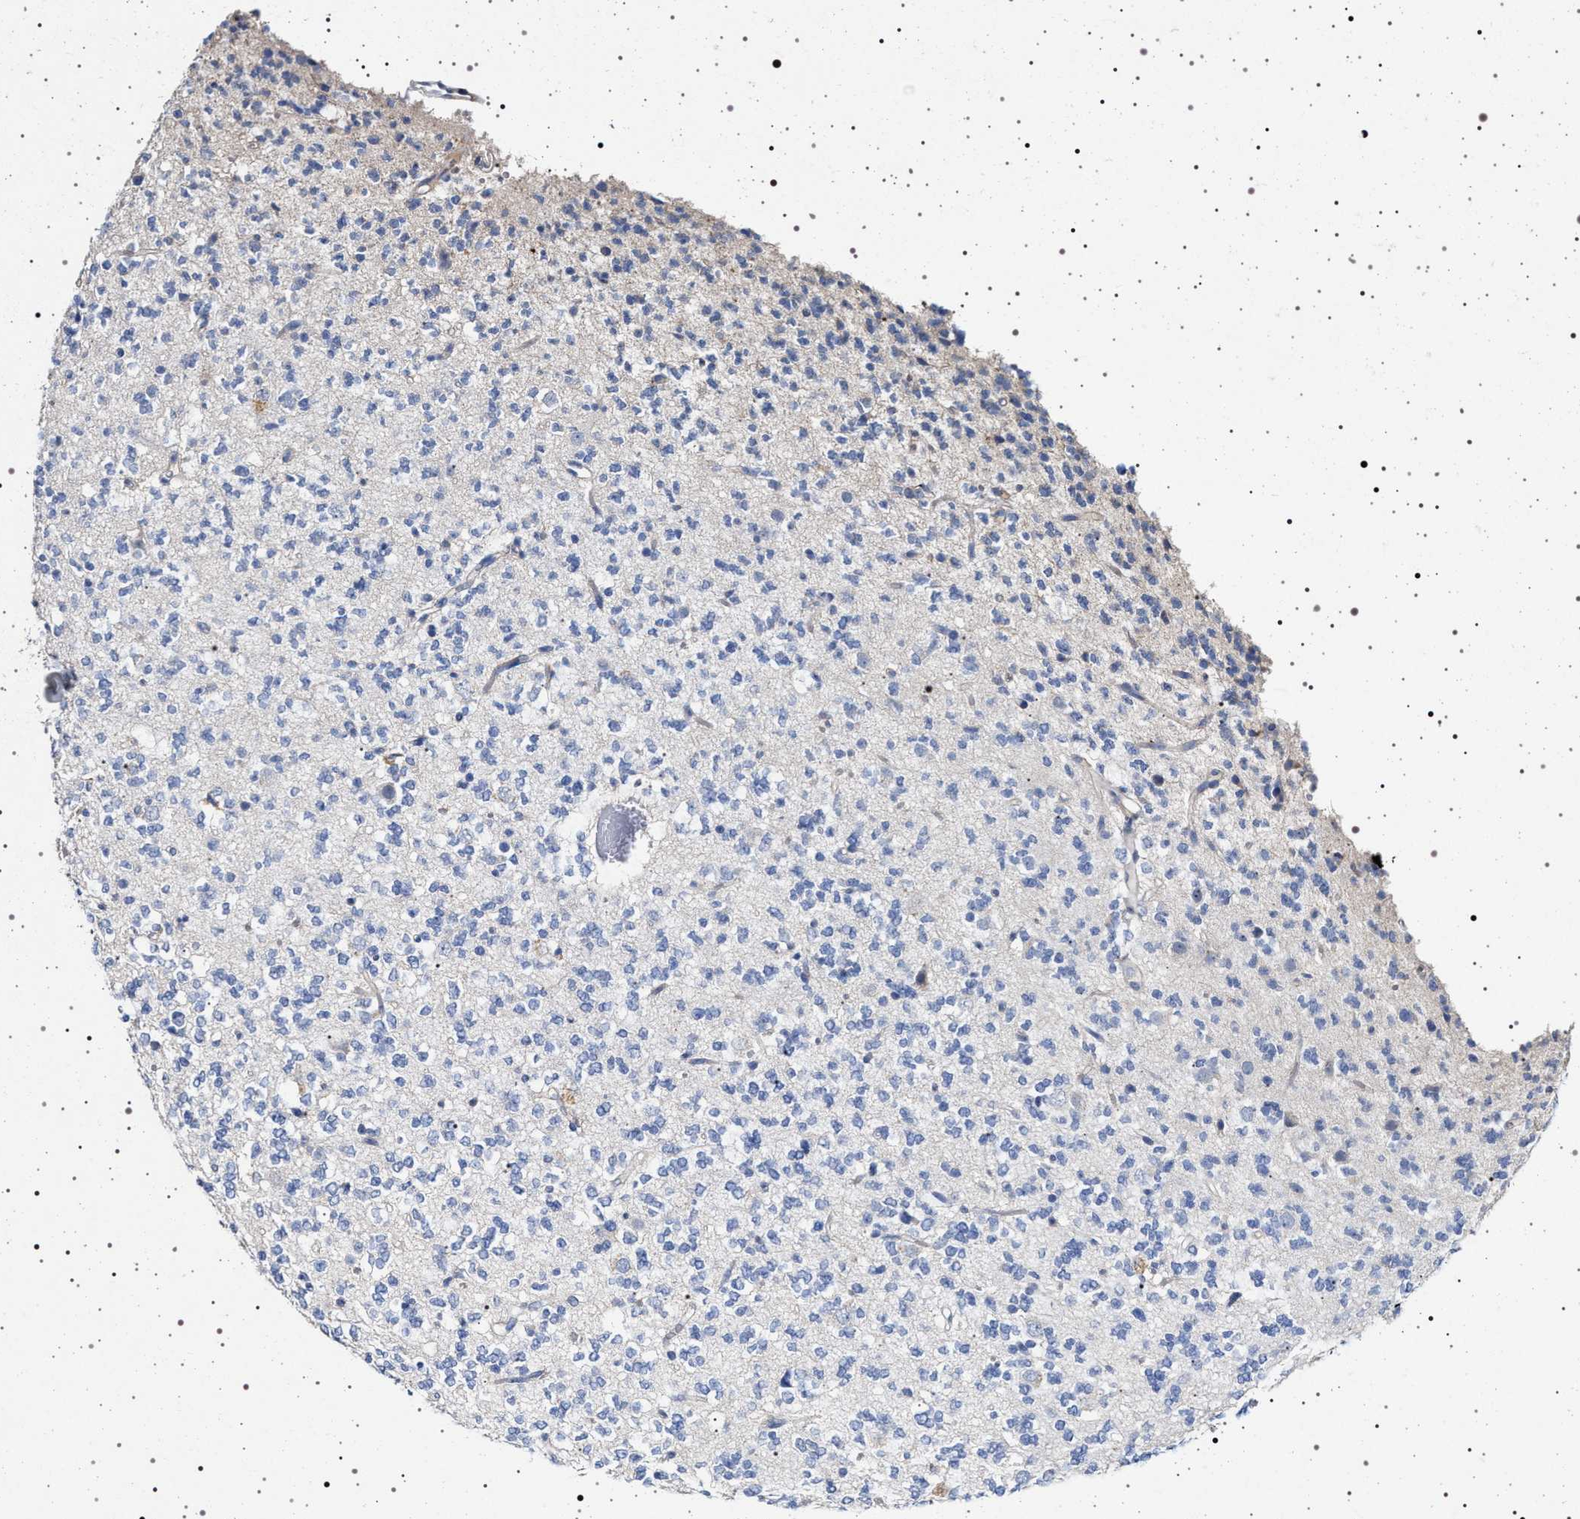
{"staining": {"intensity": "negative", "quantity": "none", "location": "none"}, "tissue": "glioma", "cell_type": "Tumor cells", "image_type": "cancer", "snomed": [{"axis": "morphology", "description": "Glioma, malignant, Low grade"}, {"axis": "topography", "description": "Brain"}], "caption": "Malignant low-grade glioma stained for a protein using IHC demonstrates no positivity tumor cells.", "gene": "NAALADL2", "patient": {"sex": "male", "age": 38}}